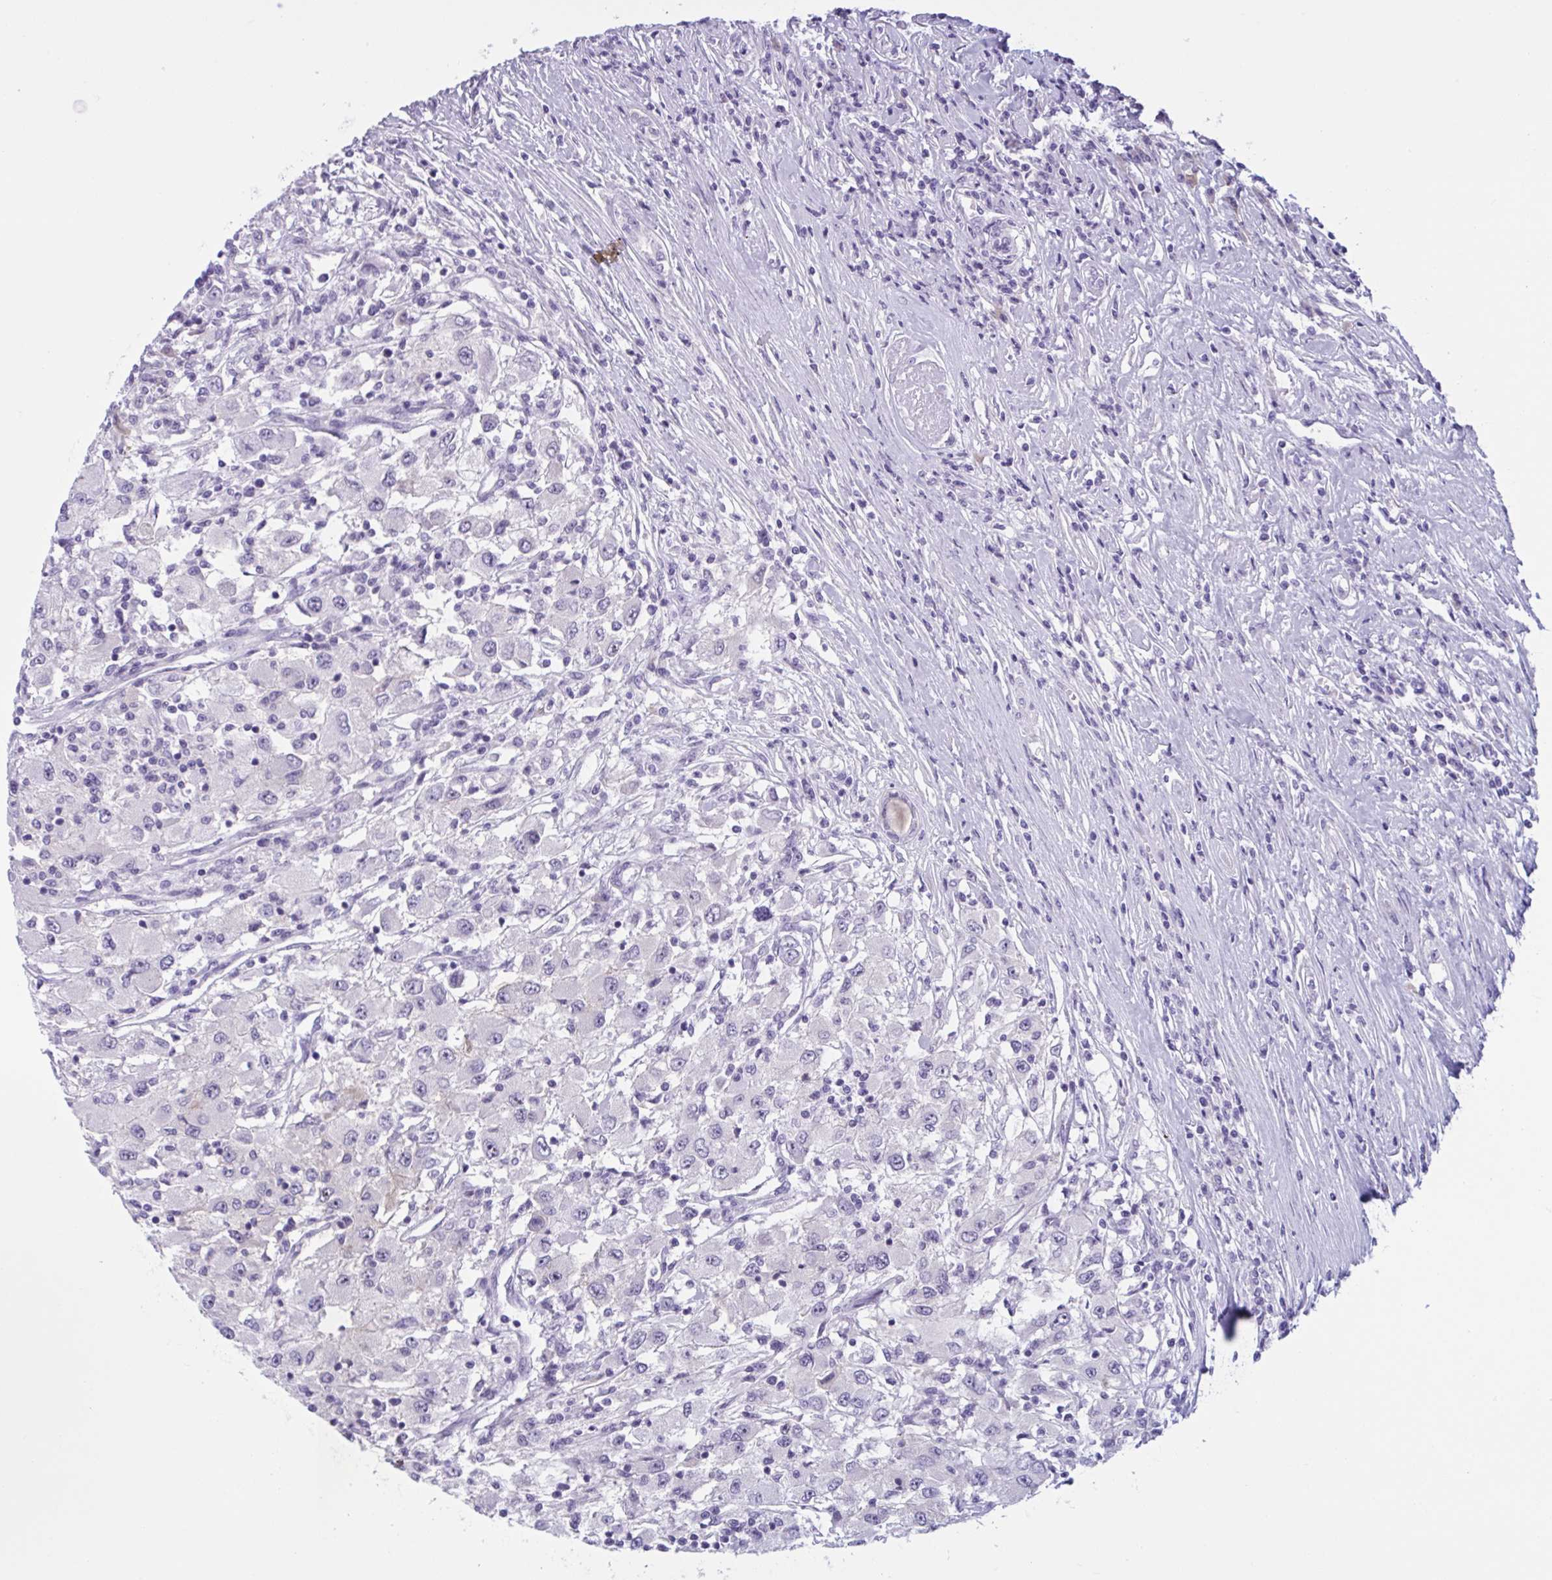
{"staining": {"intensity": "negative", "quantity": "none", "location": "none"}, "tissue": "renal cancer", "cell_type": "Tumor cells", "image_type": "cancer", "snomed": [{"axis": "morphology", "description": "Adenocarcinoma, NOS"}, {"axis": "topography", "description": "Kidney"}], "caption": "Renal adenocarcinoma was stained to show a protein in brown. There is no significant positivity in tumor cells.", "gene": "WNT9B", "patient": {"sex": "female", "age": 67}}